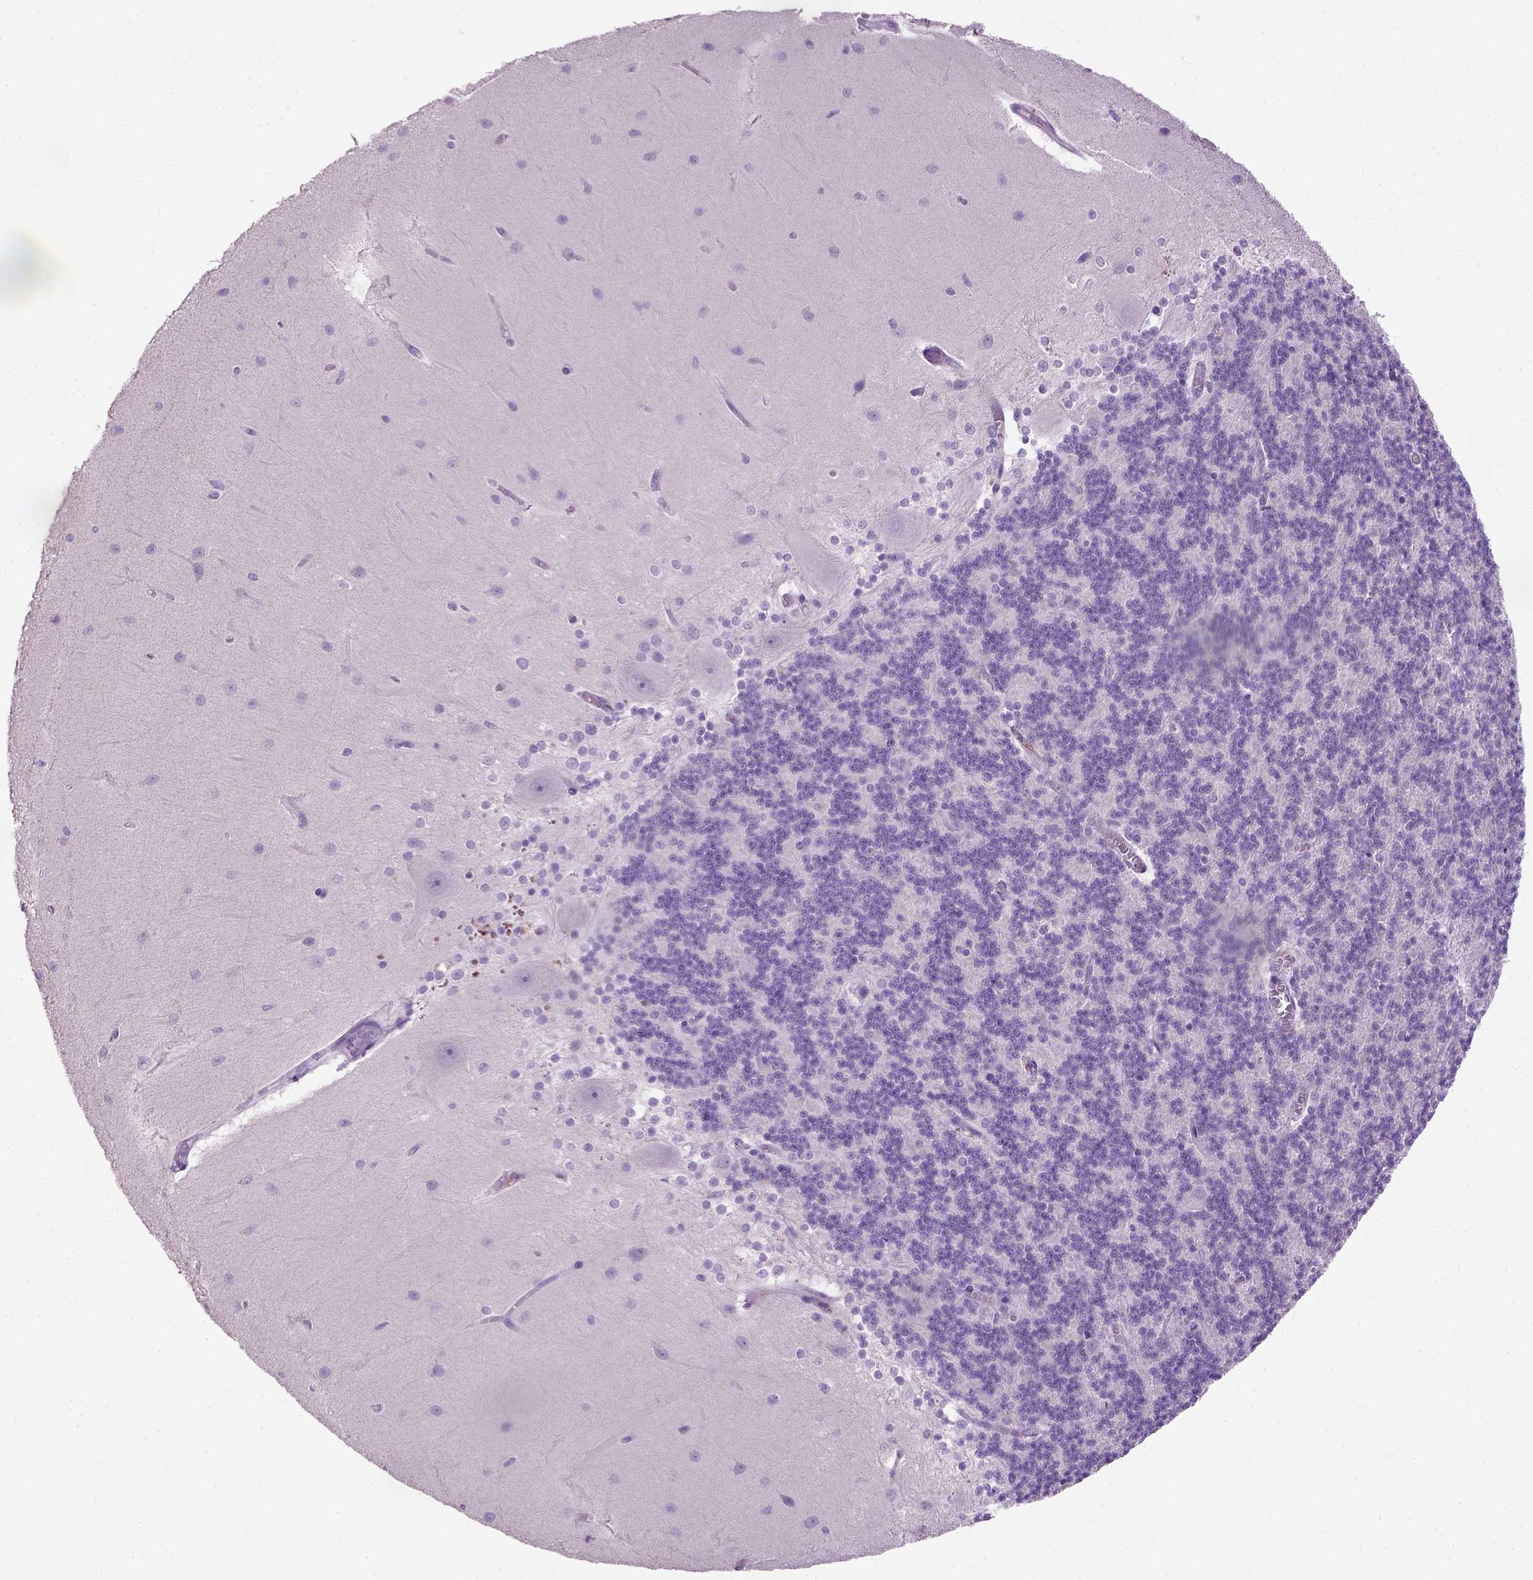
{"staining": {"intensity": "negative", "quantity": "none", "location": "none"}, "tissue": "cerebellum", "cell_type": "Cells in granular layer", "image_type": "normal", "snomed": [{"axis": "morphology", "description": "Normal tissue, NOS"}, {"axis": "topography", "description": "Cerebellum"}], "caption": "This image is of unremarkable cerebellum stained with immunohistochemistry to label a protein in brown with the nuclei are counter-stained blue. There is no expression in cells in granular layer. (Immunohistochemistry, brightfield microscopy, high magnification).", "gene": "CYP24A1", "patient": {"sex": "female", "age": 54}}